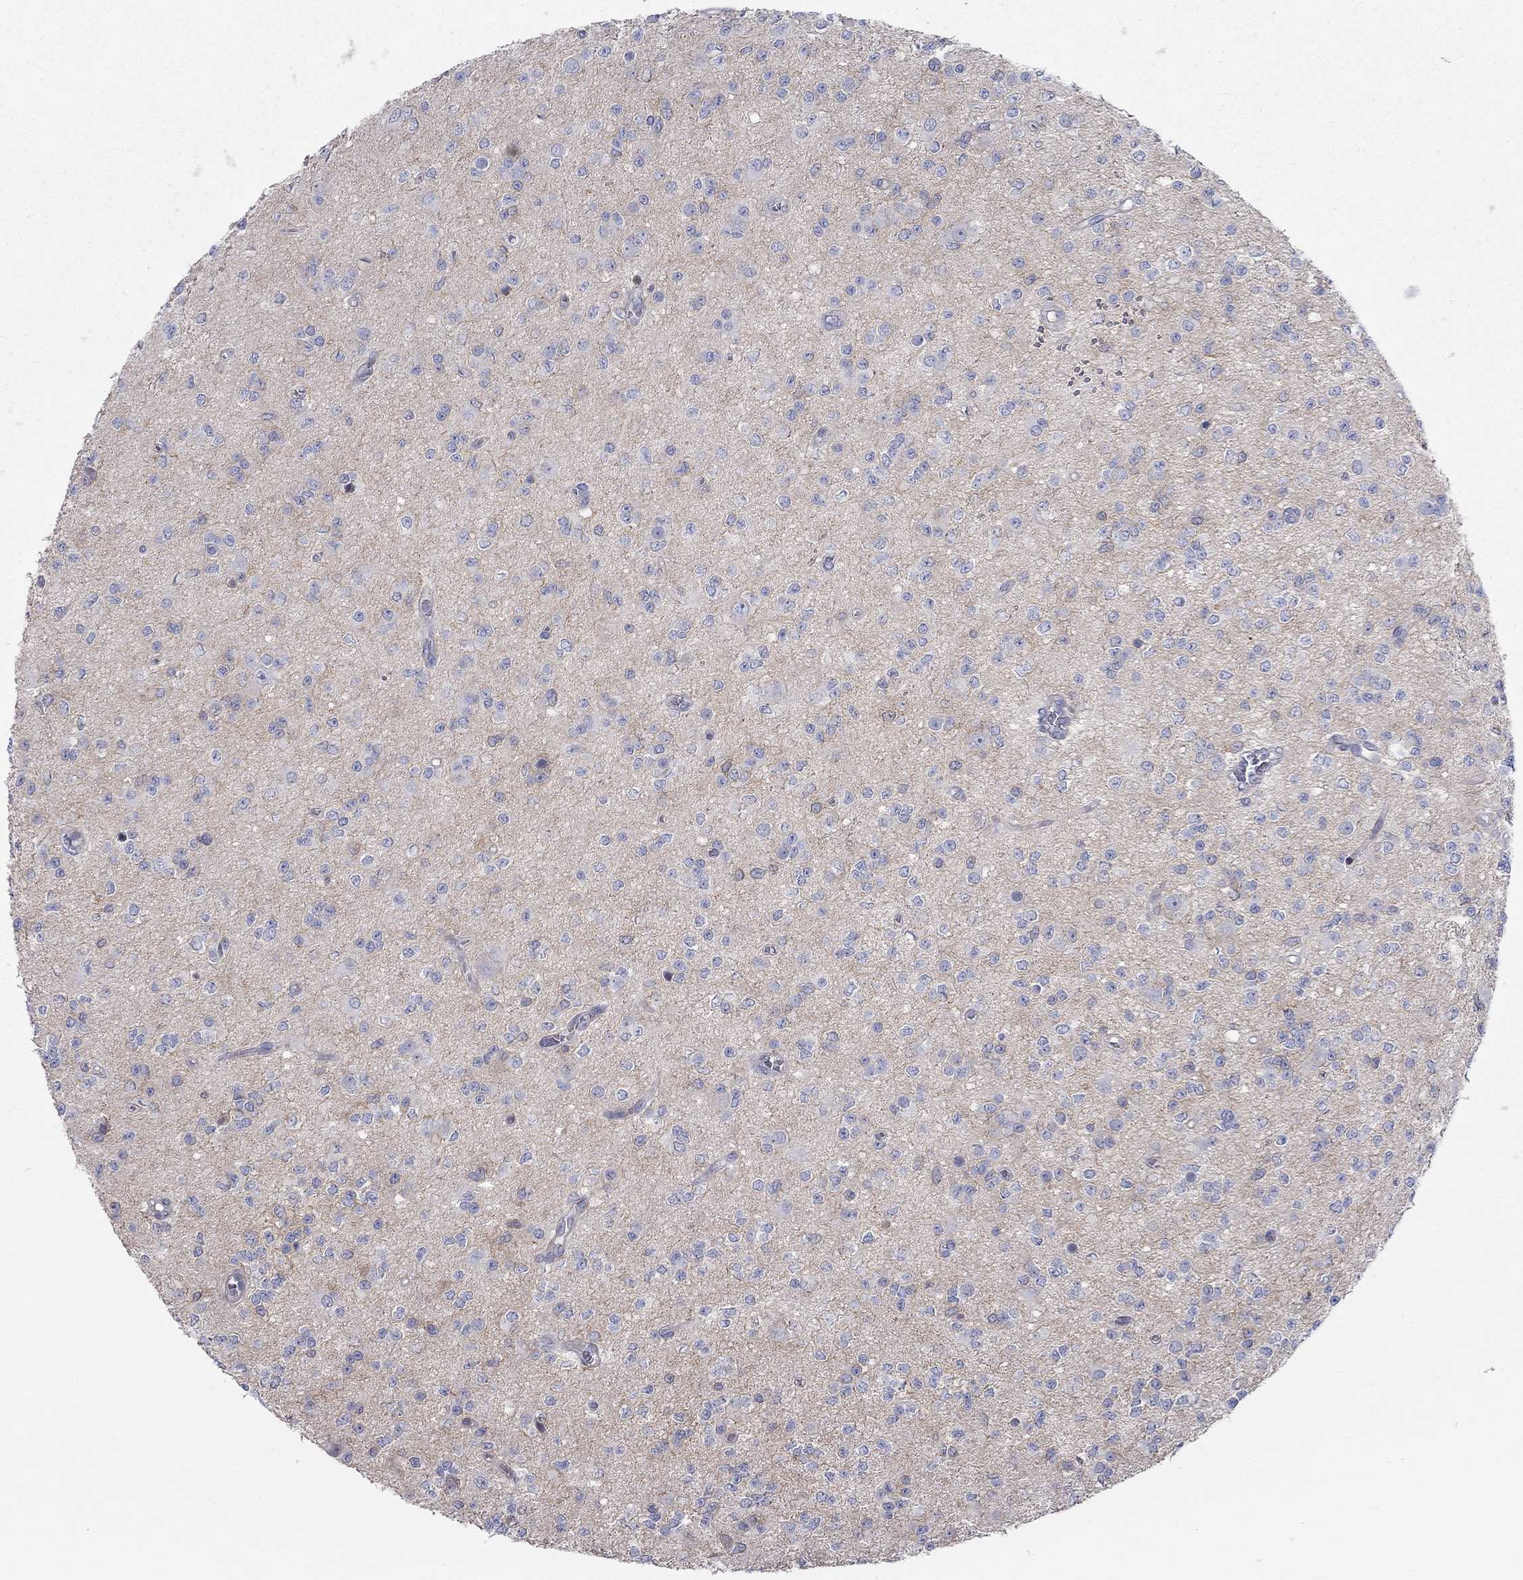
{"staining": {"intensity": "negative", "quantity": "none", "location": "none"}, "tissue": "glioma", "cell_type": "Tumor cells", "image_type": "cancer", "snomed": [{"axis": "morphology", "description": "Glioma, malignant, Low grade"}, {"axis": "topography", "description": "Brain"}], "caption": "There is no significant positivity in tumor cells of malignant glioma (low-grade).", "gene": "PCDHGA10", "patient": {"sex": "female", "age": 45}}